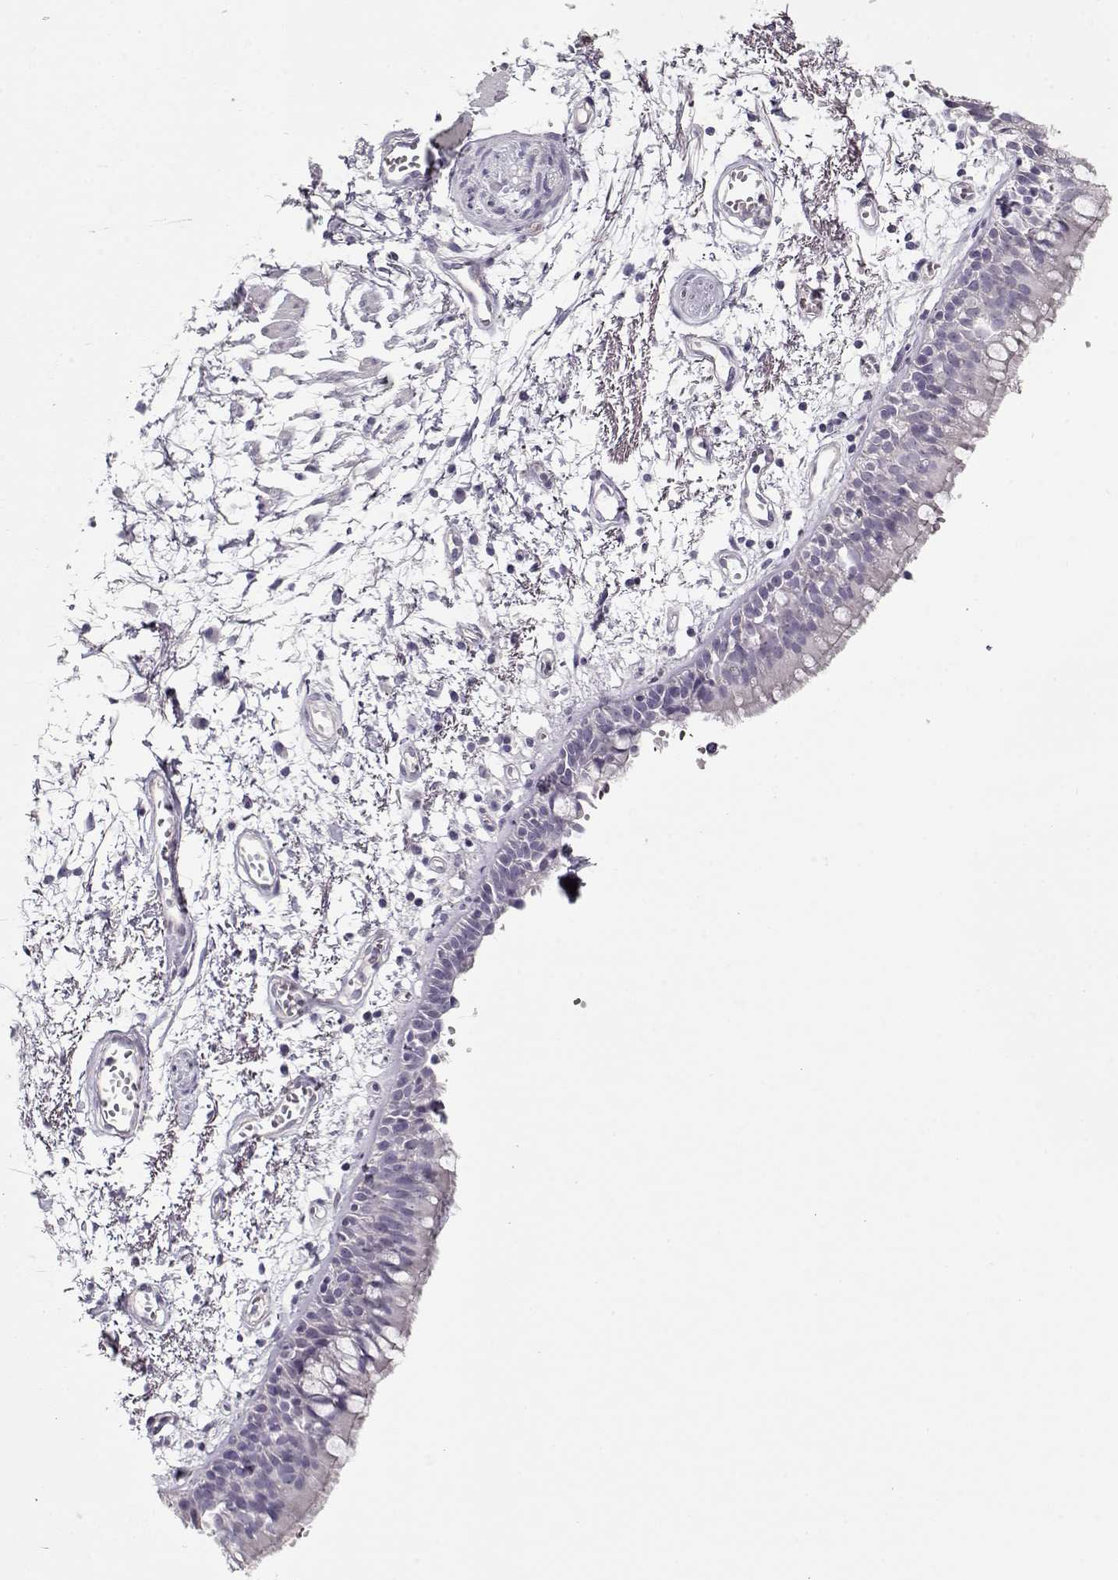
{"staining": {"intensity": "negative", "quantity": "none", "location": "none"}, "tissue": "bronchus", "cell_type": "Respiratory epithelial cells", "image_type": "normal", "snomed": [{"axis": "morphology", "description": "Normal tissue, NOS"}, {"axis": "morphology", "description": "Squamous cell carcinoma, NOS"}, {"axis": "topography", "description": "Cartilage tissue"}, {"axis": "topography", "description": "Bronchus"}, {"axis": "topography", "description": "Lung"}], "caption": "A micrograph of human bronchus is negative for staining in respiratory epithelial cells. (DAB (3,3'-diaminobenzidine) immunohistochemistry with hematoxylin counter stain).", "gene": "CCDC136", "patient": {"sex": "male", "age": 66}}